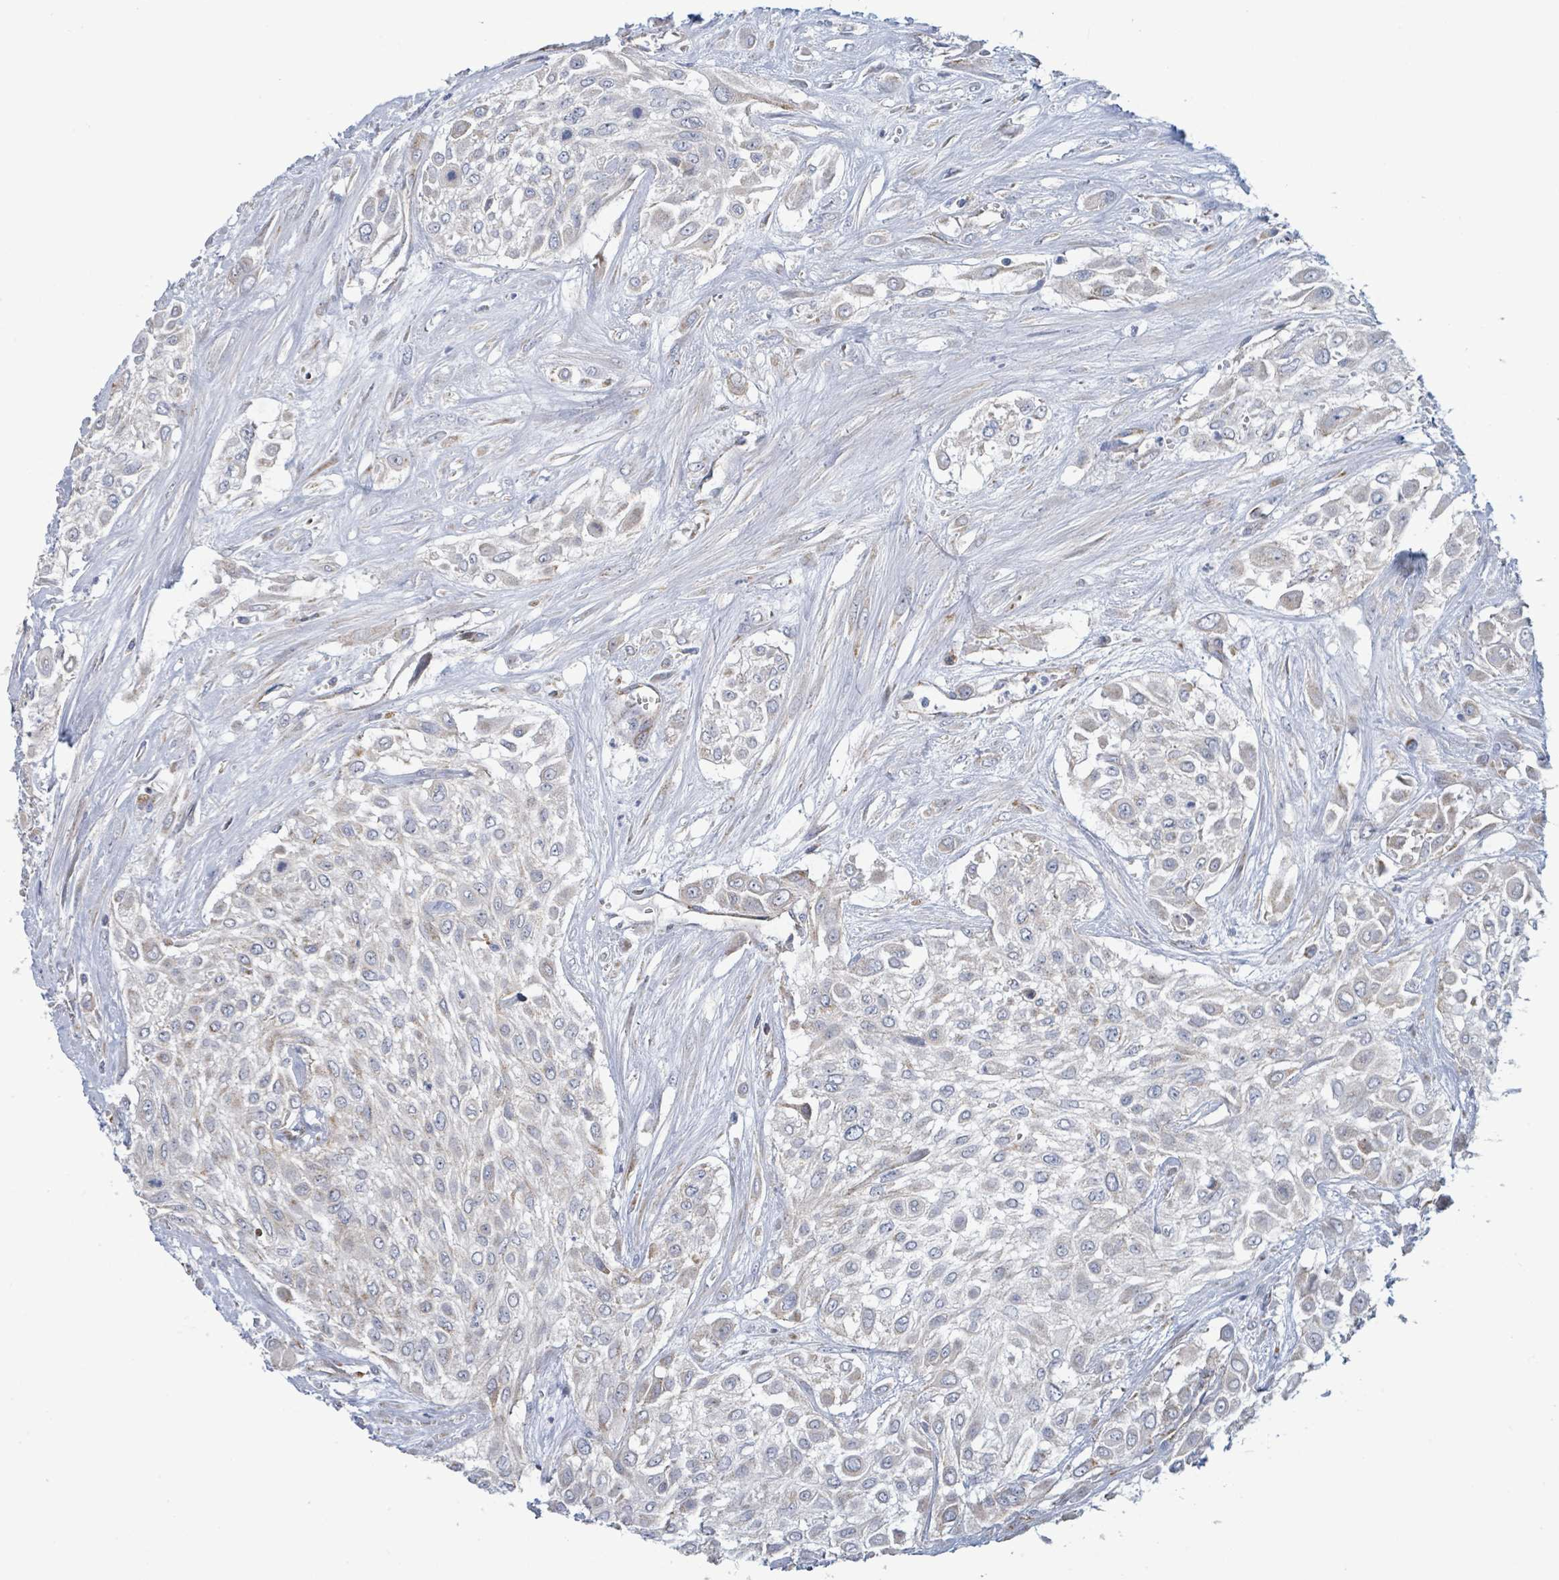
{"staining": {"intensity": "negative", "quantity": "none", "location": "none"}, "tissue": "urothelial cancer", "cell_type": "Tumor cells", "image_type": "cancer", "snomed": [{"axis": "morphology", "description": "Urothelial carcinoma, High grade"}, {"axis": "topography", "description": "Urinary bladder"}], "caption": "High magnification brightfield microscopy of urothelial carcinoma (high-grade) stained with DAB (3,3'-diaminobenzidine) (brown) and counterstained with hematoxylin (blue): tumor cells show no significant expression. (DAB (3,3'-diaminobenzidine) immunohistochemistry (IHC) visualized using brightfield microscopy, high magnification).", "gene": "SUCLG2", "patient": {"sex": "male", "age": 57}}